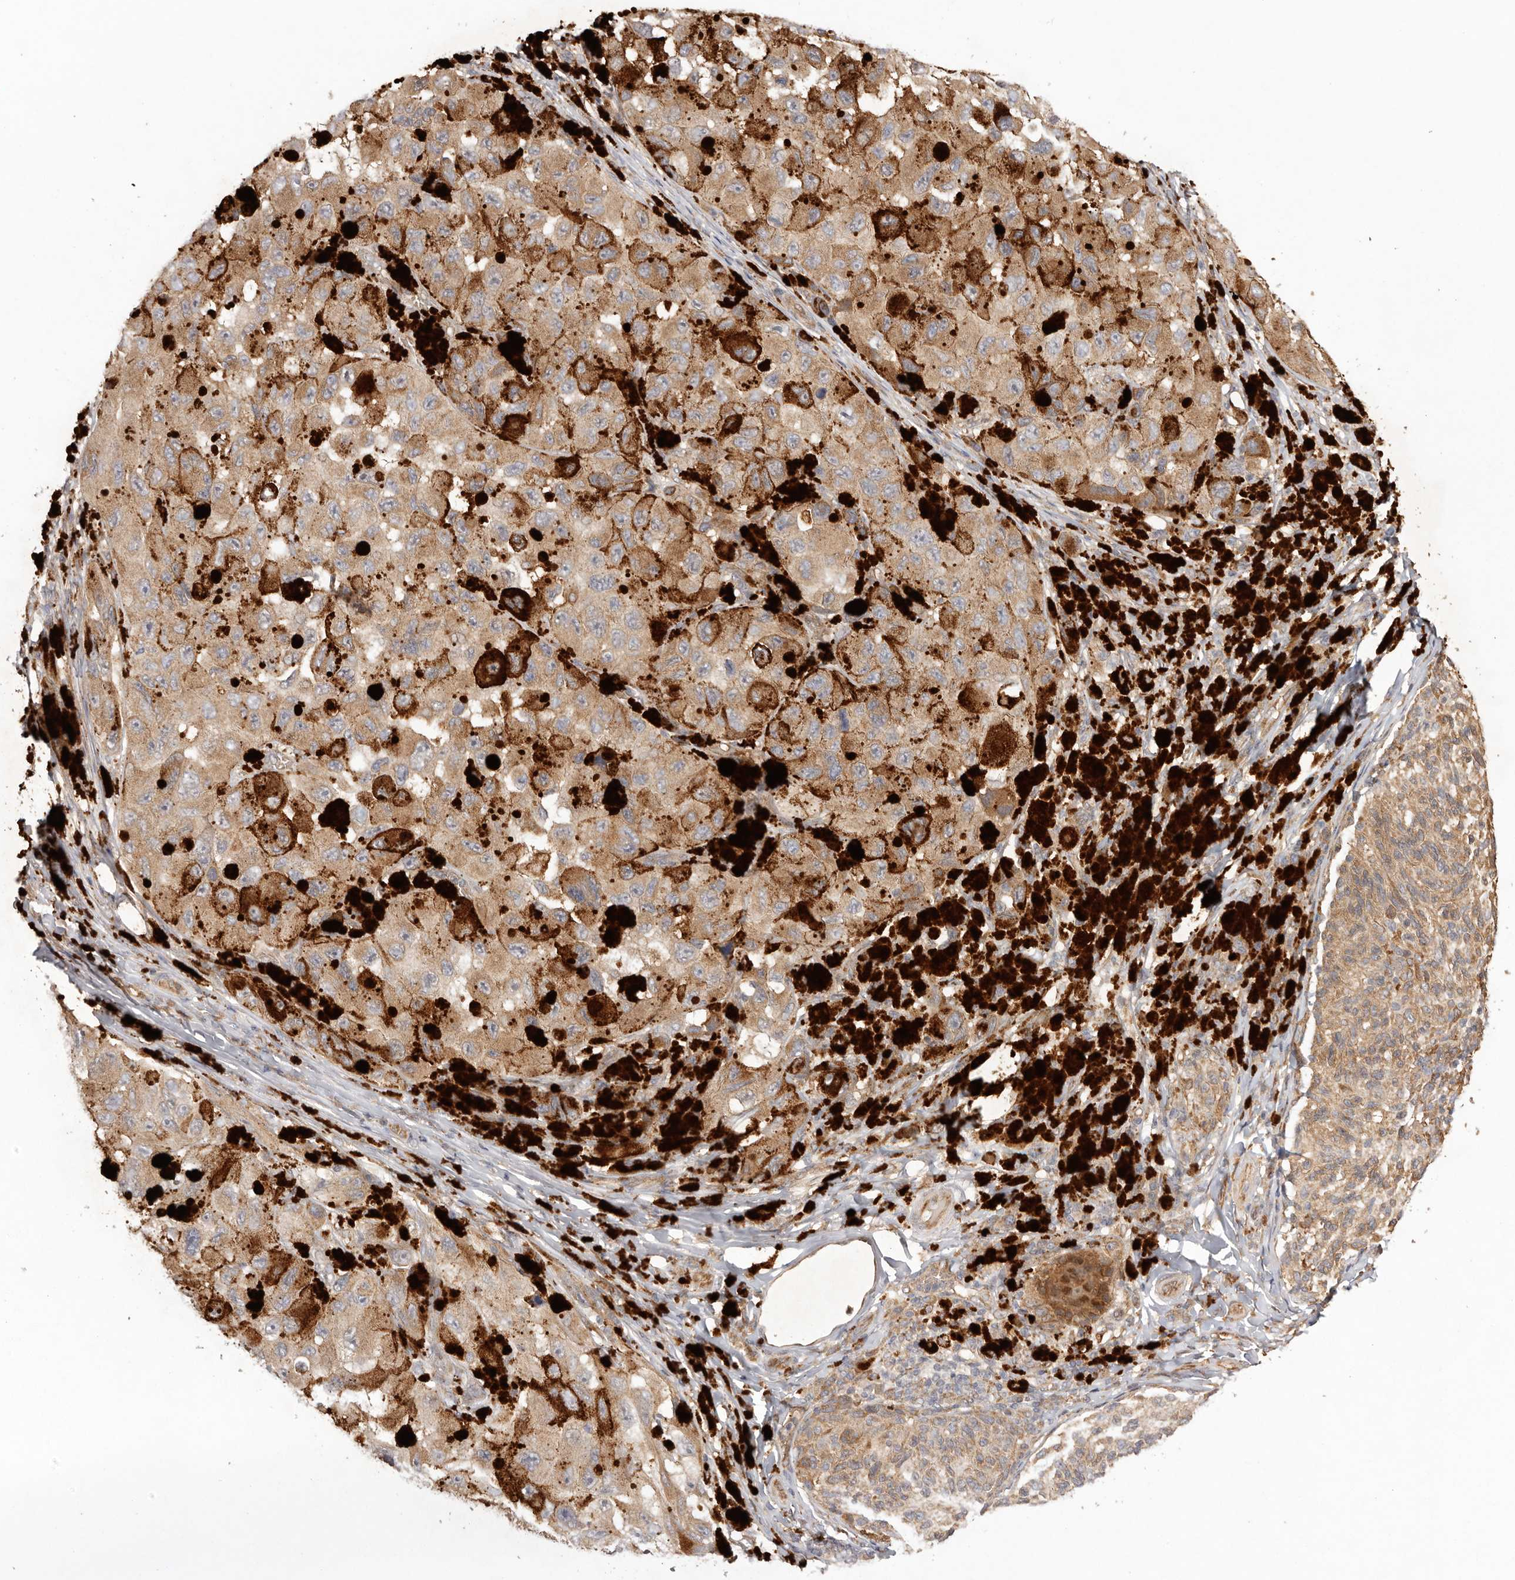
{"staining": {"intensity": "weak", "quantity": ">75%", "location": "cytoplasmic/membranous"}, "tissue": "melanoma", "cell_type": "Tumor cells", "image_type": "cancer", "snomed": [{"axis": "morphology", "description": "Malignant melanoma, NOS"}, {"axis": "topography", "description": "Skin"}], "caption": "Weak cytoplasmic/membranous expression is appreciated in about >75% of tumor cells in malignant melanoma. The staining is performed using DAB (3,3'-diaminobenzidine) brown chromogen to label protein expression. The nuclei are counter-stained blue using hematoxylin.", "gene": "UBR2", "patient": {"sex": "female", "age": 73}}